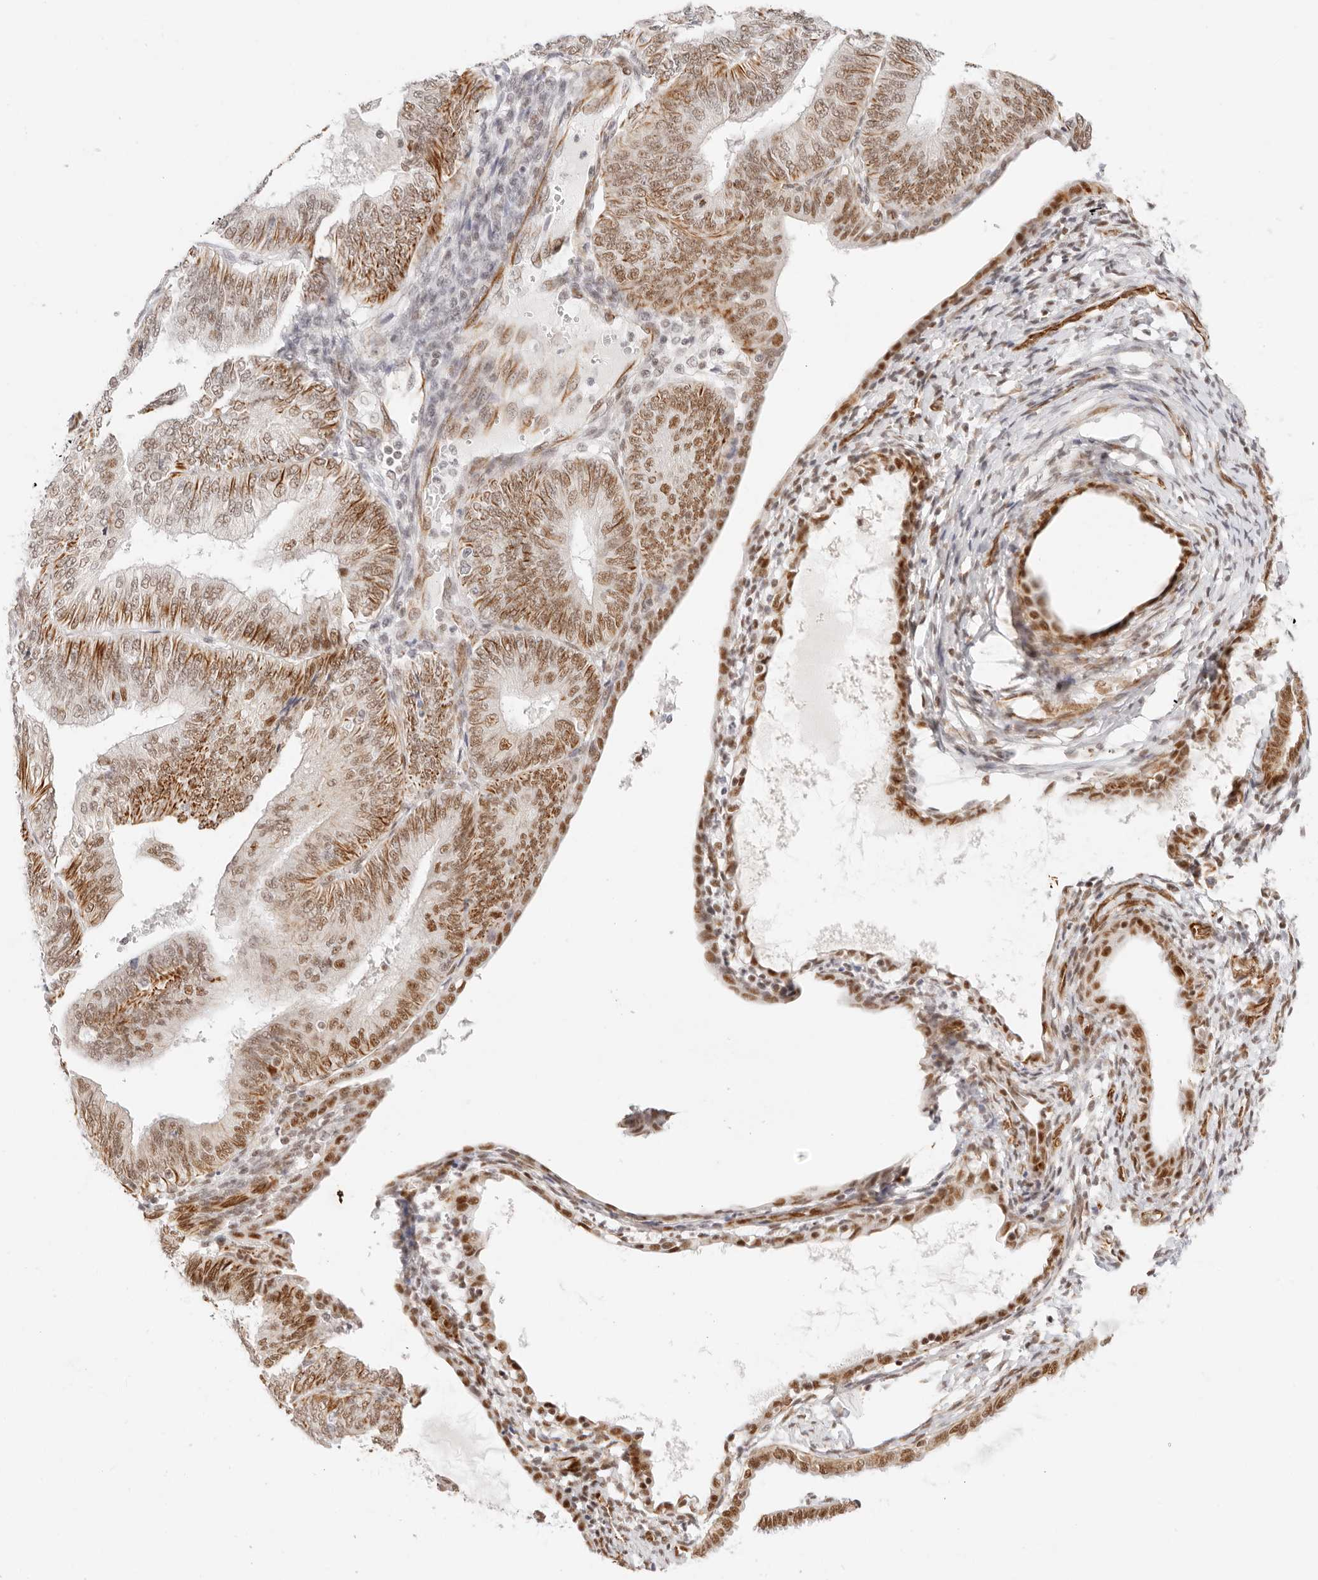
{"staining": {"intensity": "moderate", "quantity": "25%-75%", "location": "cytoplasmic/membranous,nuclear"}, "tissue": "endometrial cancer", "cell_type": "Tumor cells", "image_type": "cancer", "snomed": [{"axis": "morphology", "description": "Adenocarcinoma, NOS"}, {"axis": "topography", "description": "Endometrium"}], "caption": "High-power microscopy captured an immunohistochemistry histopathology image of endometrial cancer, revealing moderate cytoplasmic/membranous and nuclear expression in about 25%-75% of tumor cells.", "gene": "ZC3H11A", "patient": {"sex": "female", "age": 58}}